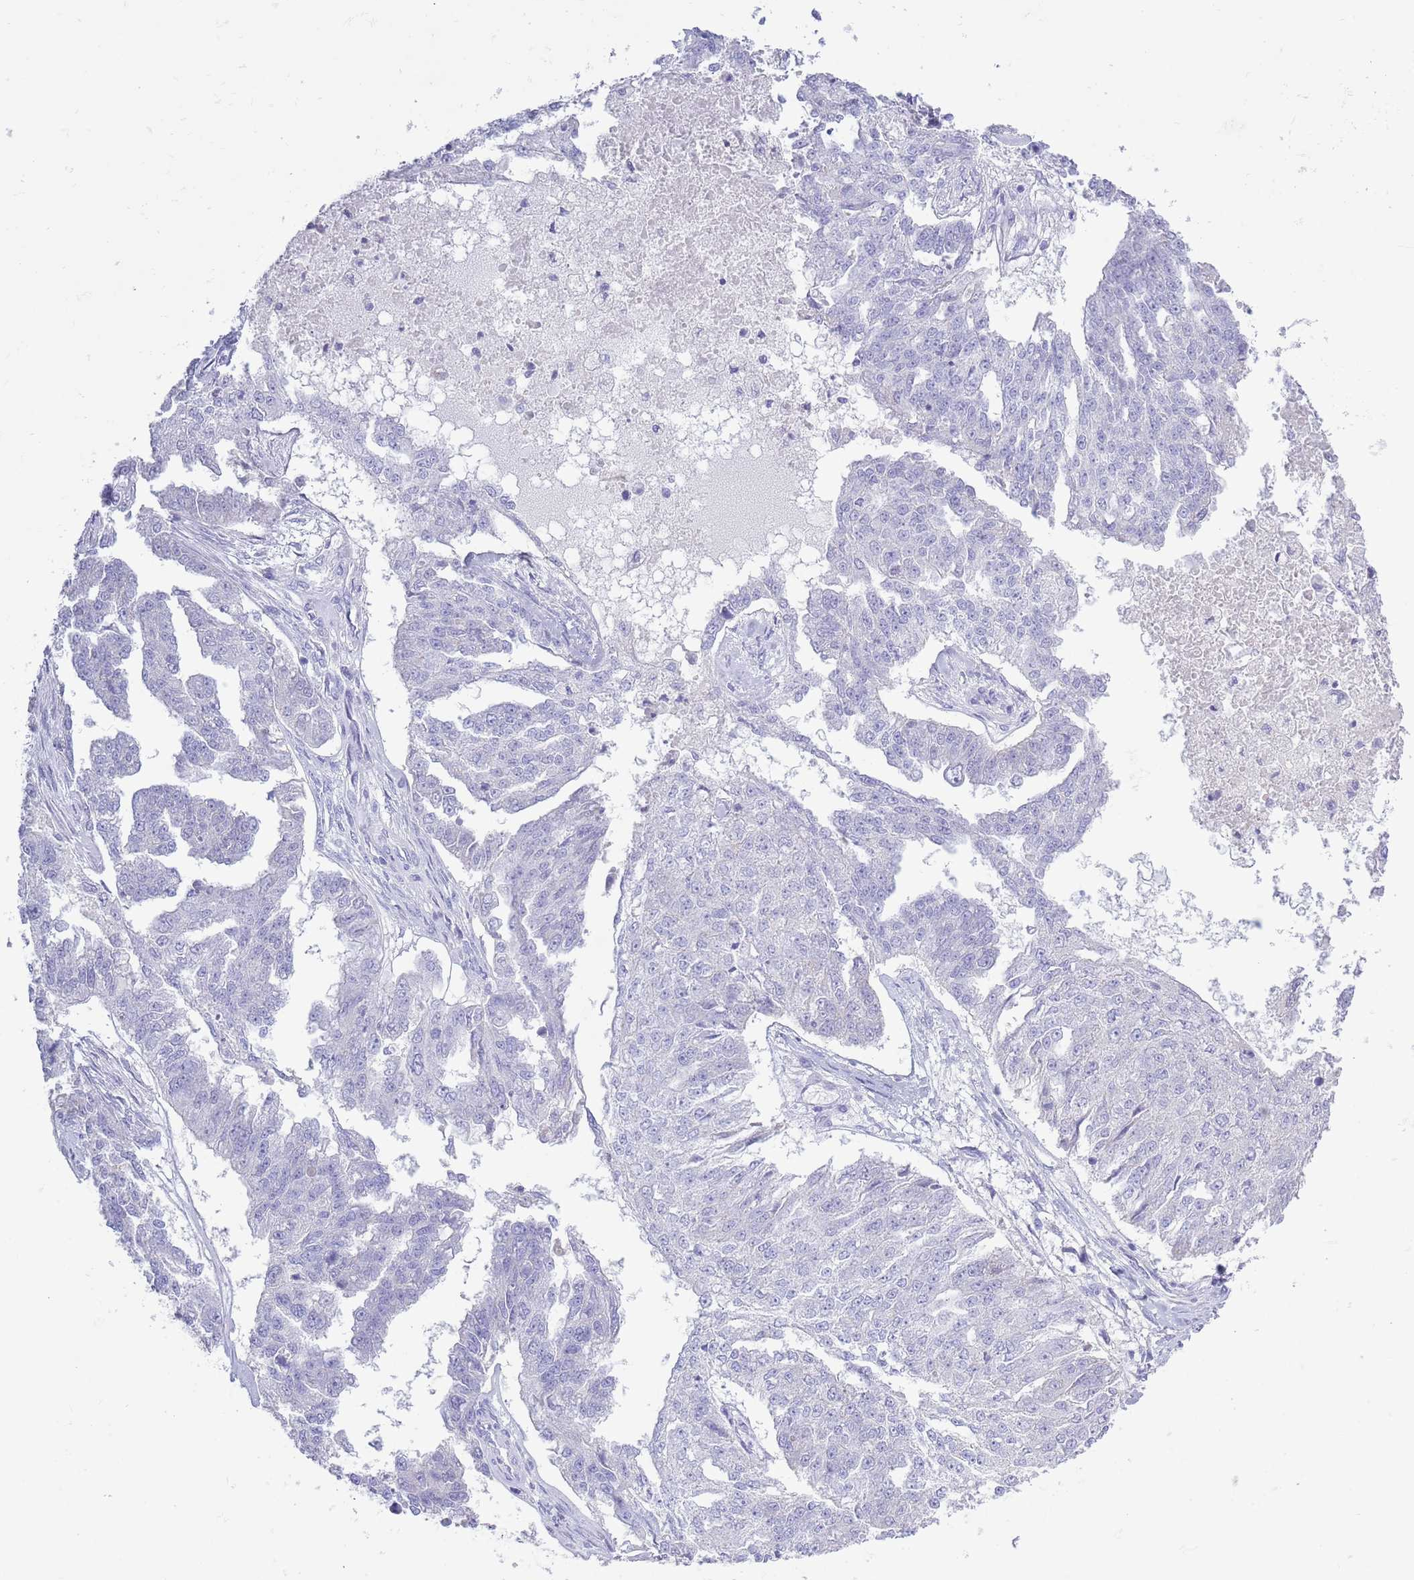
{"staining": {"intensity": "negative", "quantity": "none", "location": "none"}, "tissue": "ovarian cancer", "cell_type": "Tumor cells", "image_type": "cancer", "snomed": [{"axis": "morphology", "description": "Cystadenocarcinoma, serous, NOS"}, {"axis": "topography", "description": "Ovary"}], "caption": "Immunohistochemistry photomicrograph of ovarian serous cystadenocarcinoma stained for a protein (brown), which demonstrates no positivity in tumor cells.", "gene": "ACR", "patient": {"sex": "female", "age": 58}}